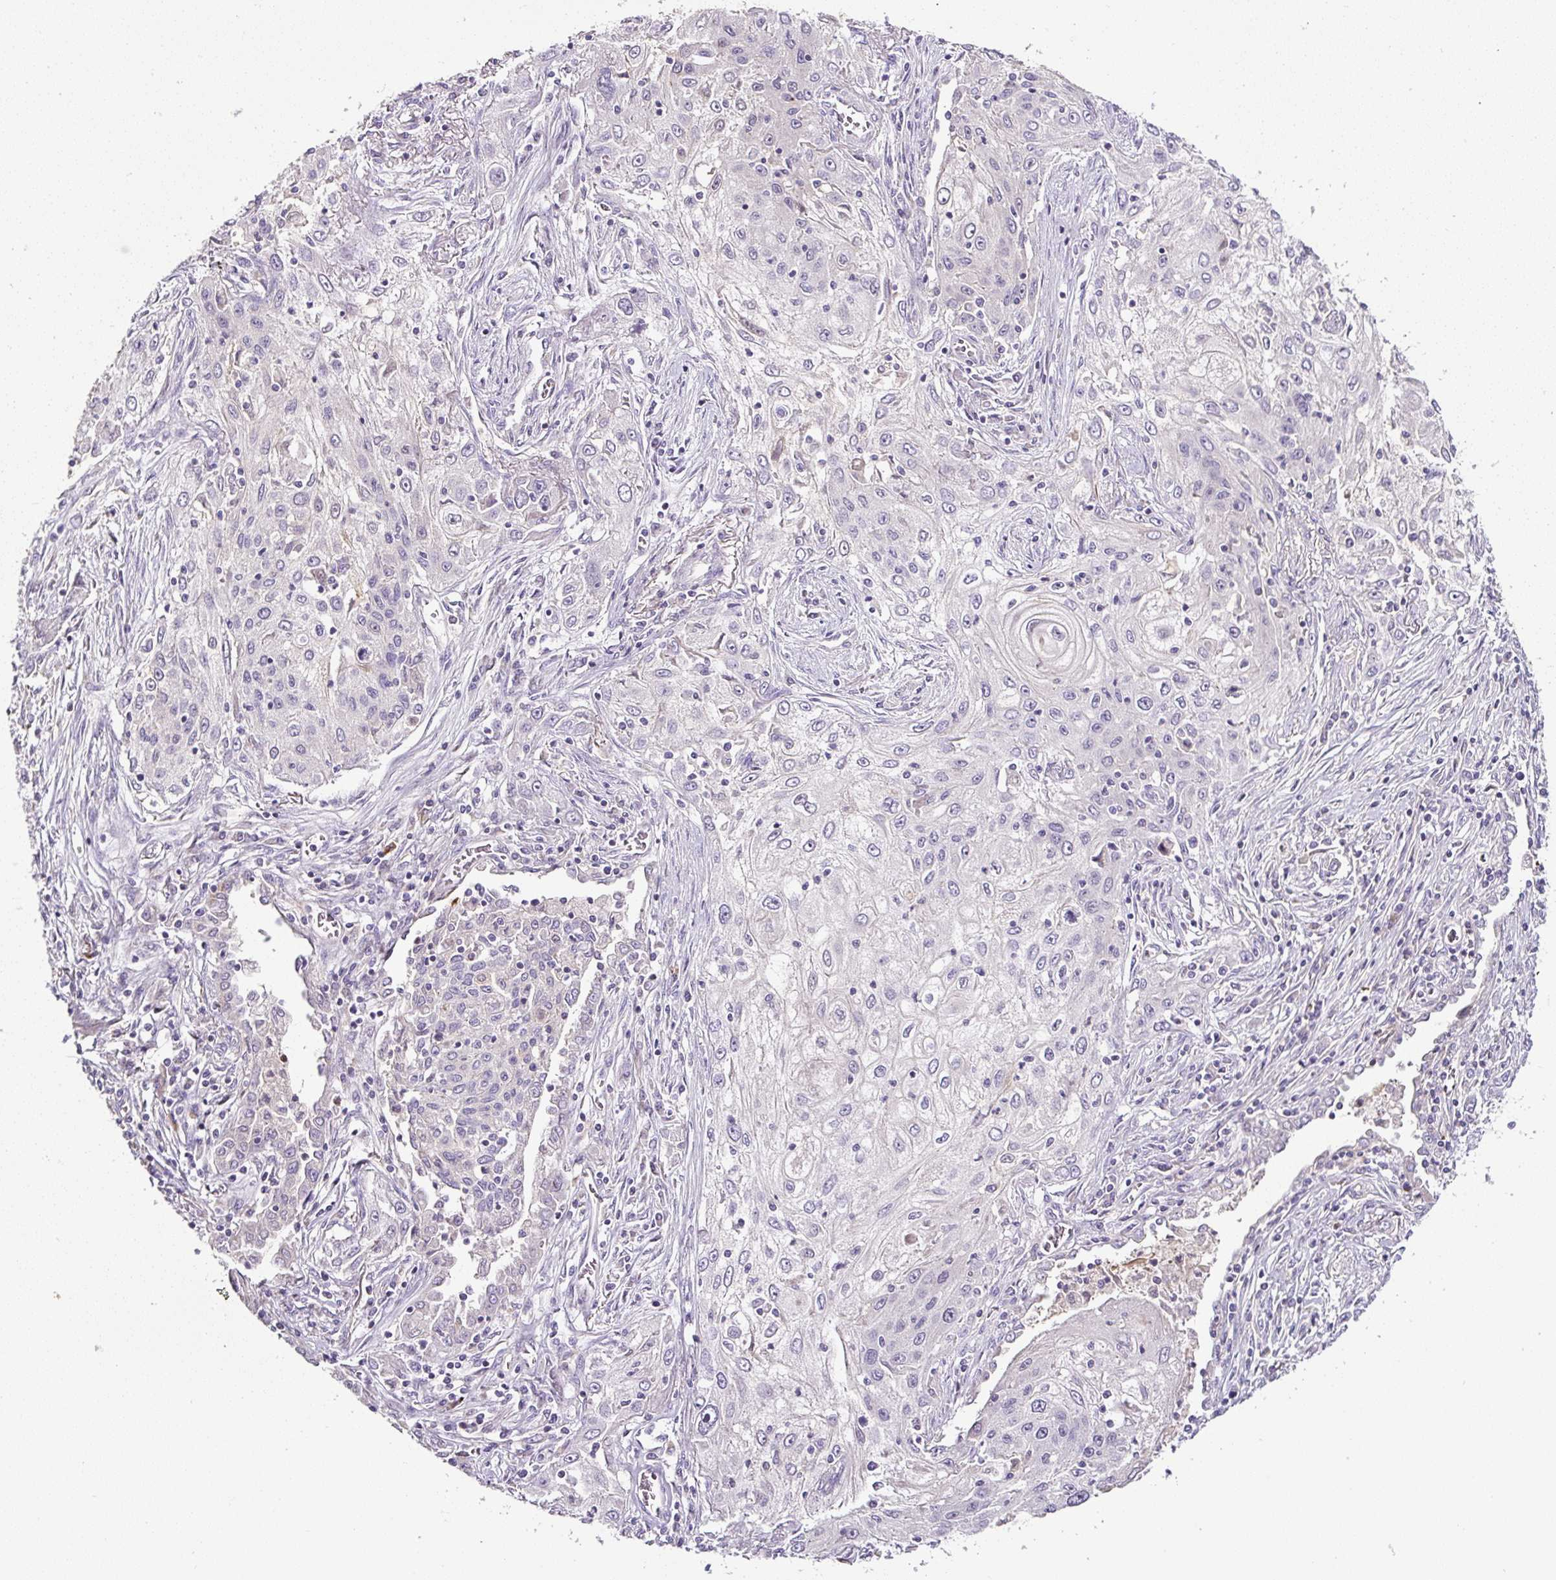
{"staining": {"intensity": "negative", "quantity": "none", "location": "none"}, "tissue": "lung cancer", "cell_type": "Tumor cells", "image_type": "cancer", "snomed": [{"axis": "morphology", "description": "Squamous cell carcinoma, NOS"}, {"axis": "topography", "description": "Lung"}], "caption": "Immunohistochemical staining of lung cancer (squamous cell carcinoma) exhibits no significant positivity in tumor cells.", "gene": "HPS4", "patient": {"sex": "female", "age": 69}}